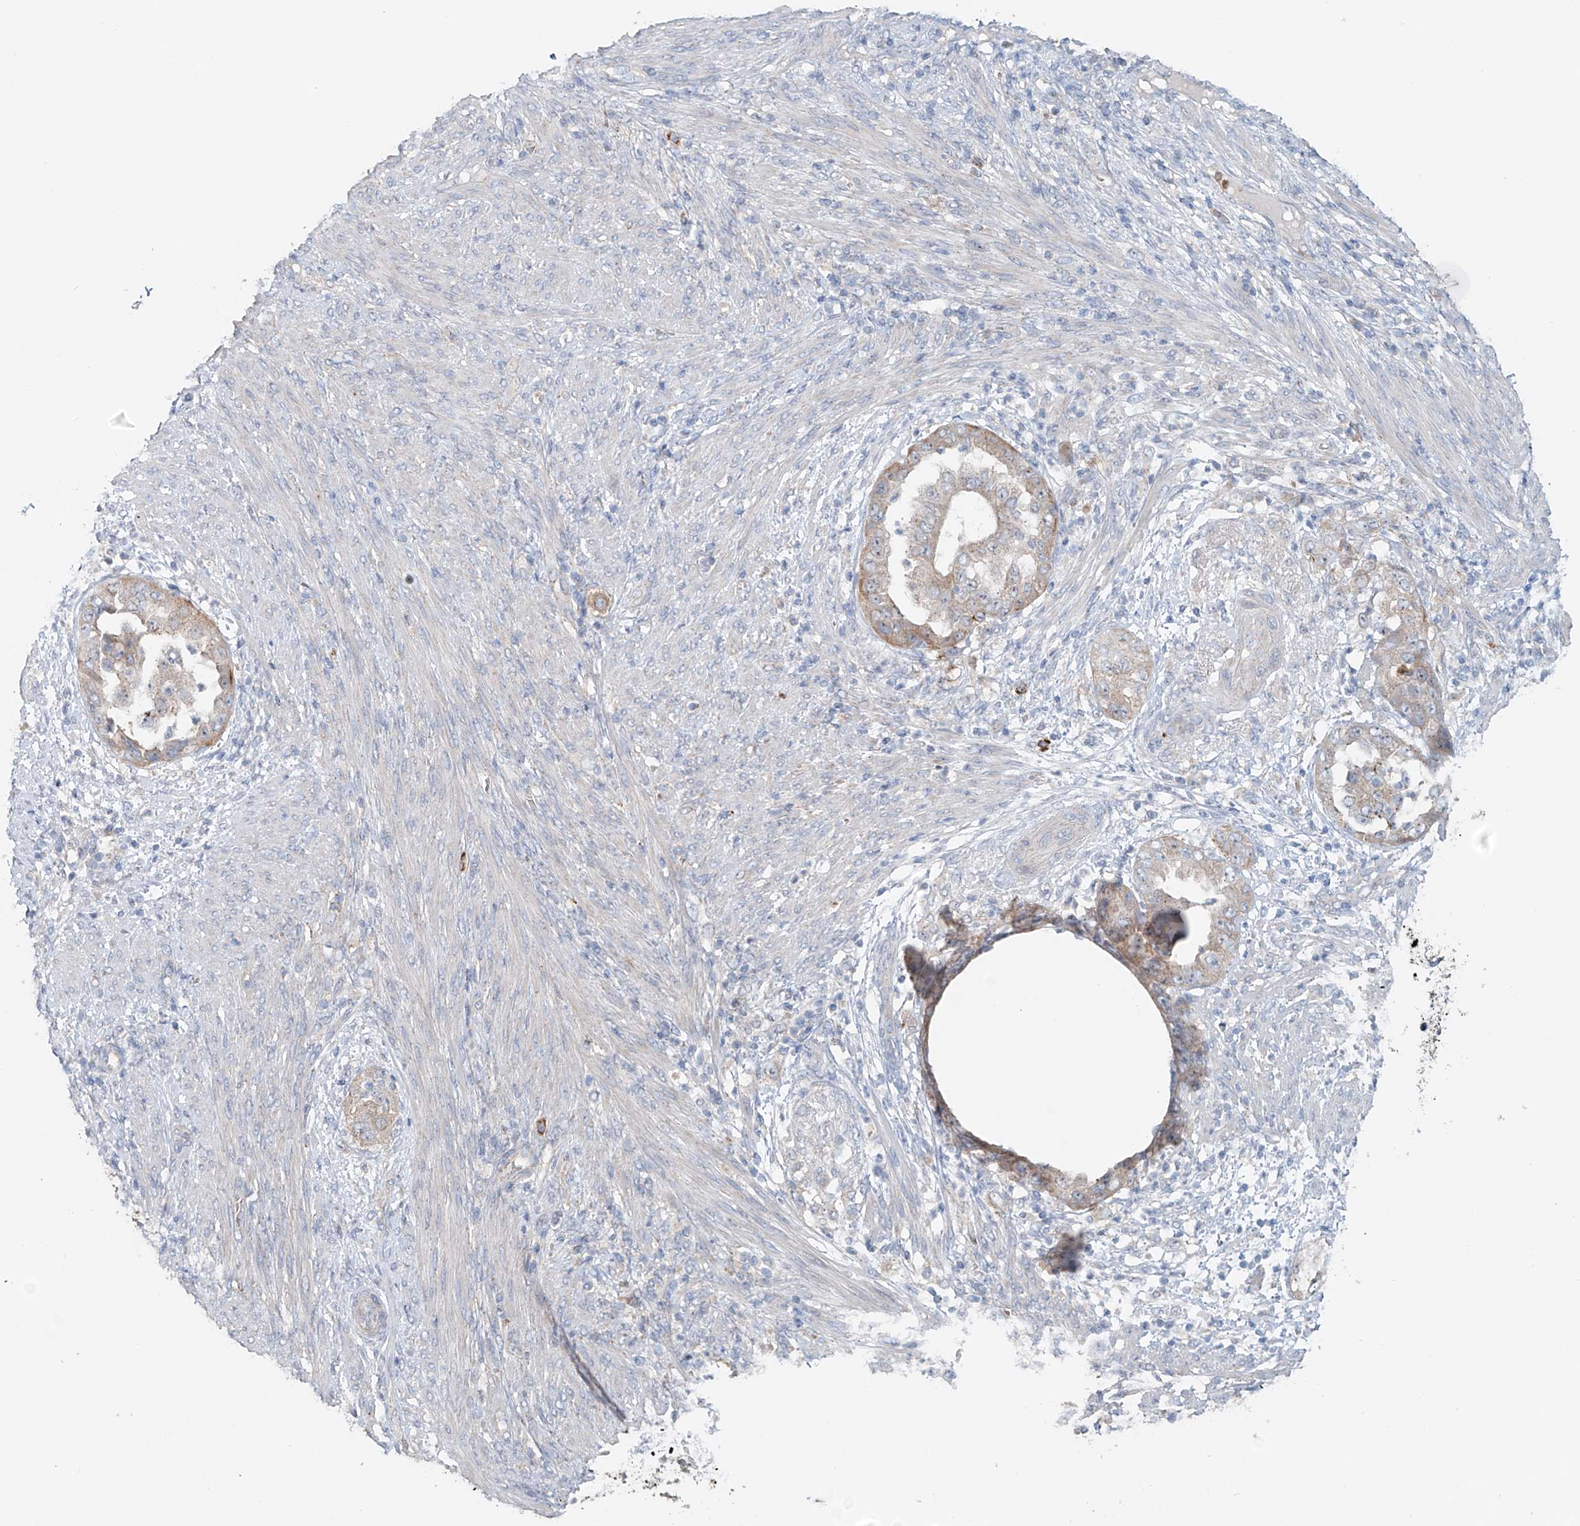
{"staining": {"intensity": "weak", "quantity": "<25%", "location": "cytoplasmic/membranous"}, "tissue": "endometrial cancer", "cell_type": "Tumor cells", "image_type": "cancer", "snomed": [{"axis": "morphology", "description": "Adenocarcinoma, NOS"}, {"axis": "topography", "description": "Endometrium"}], "caption": "Tumor cells show no significant protein staining in endometrial cancer (adenocarcinoma).", "gene": "TRIM47", "patient": {"sex": "female", "age": 85}}